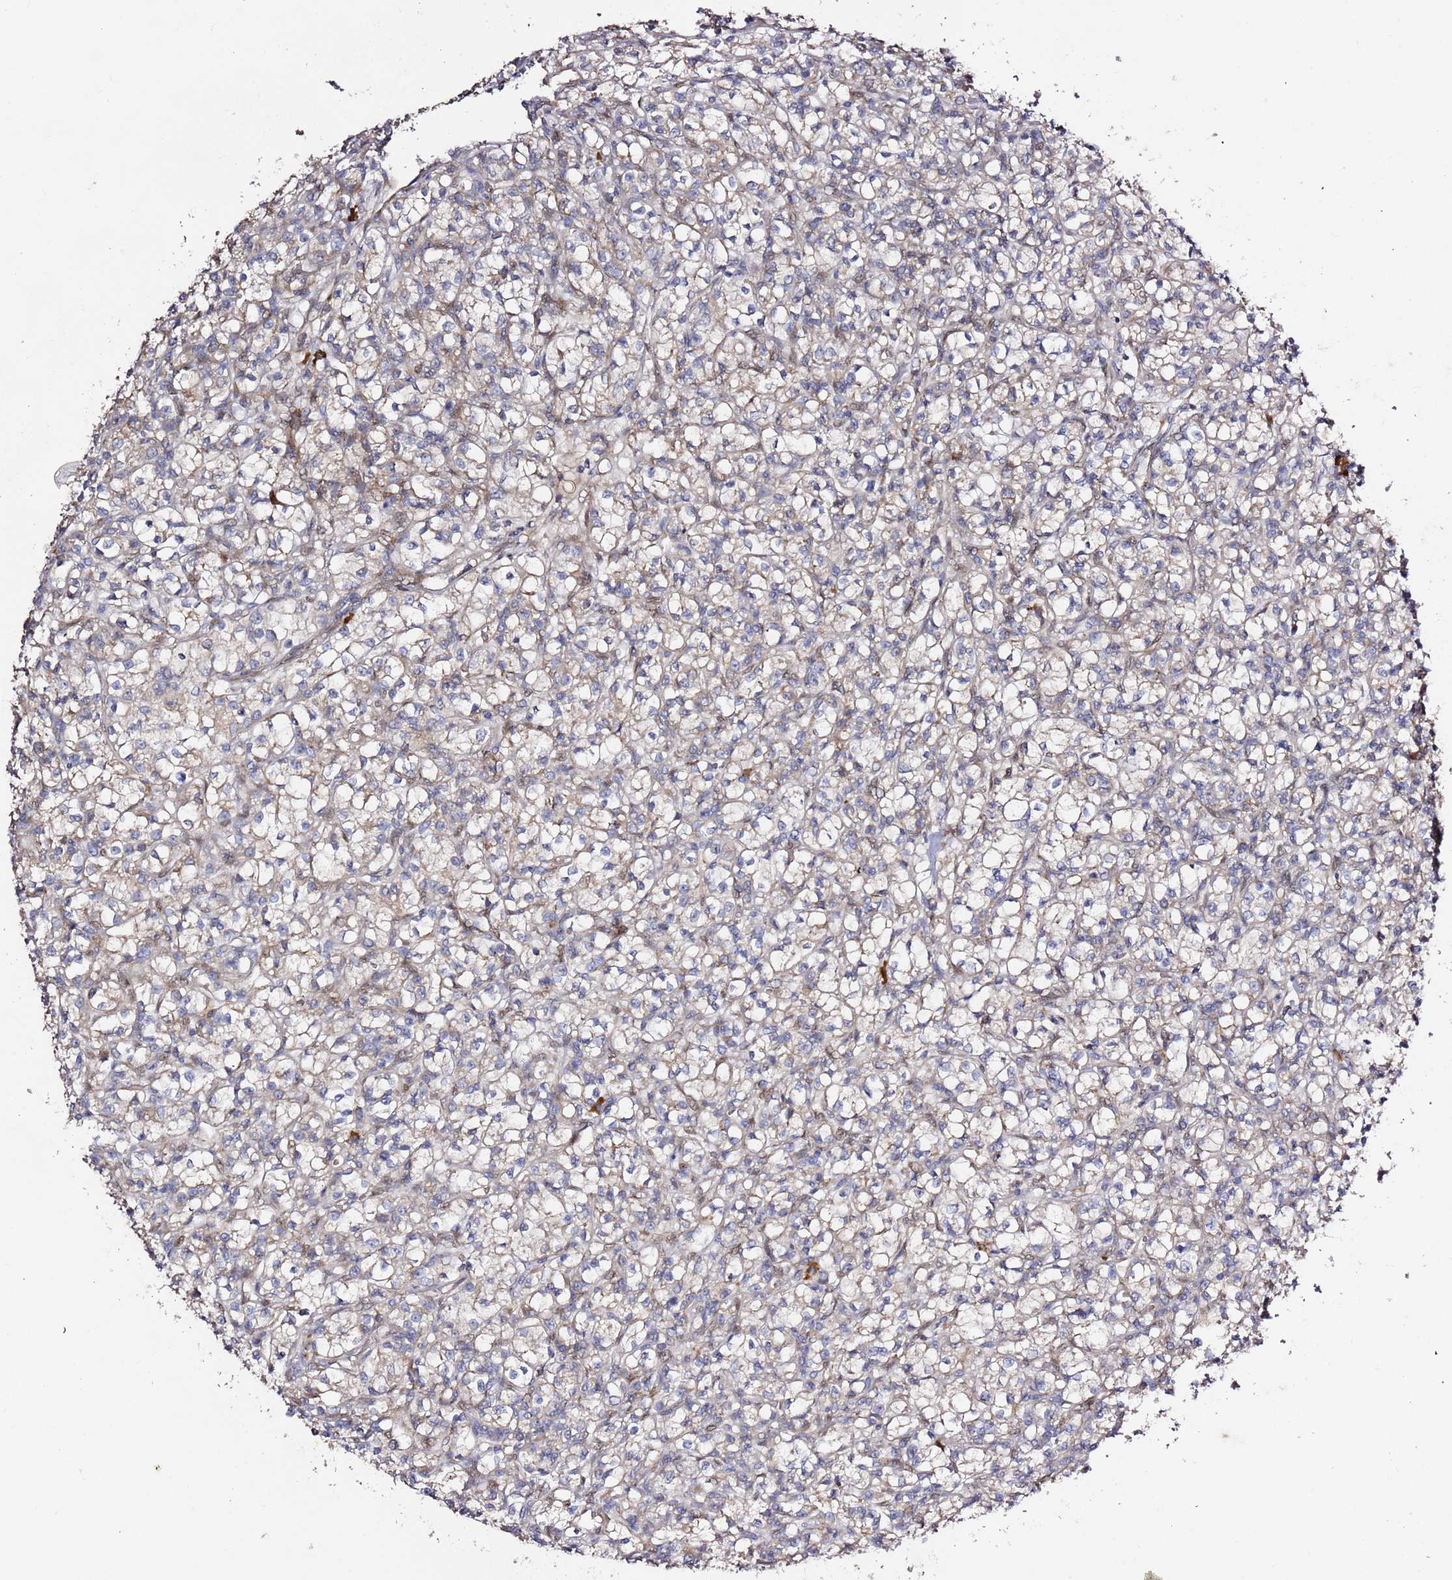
{"staining": {"intensity": "negative", "quantity": "none", "location": "none"}, "tissue": "renal cancer", "cell_type": "Tumor cells", "image_type": "cancer", "snomed": [{"axis": "morphology", "description": "Adenocarcinoma, NOS"}, {"axis": "topography", "description": "Kidney"}], "caption": "Tumor cells are negative for brown protein staining in adenocarcinoma (renal).", "gene": "HSD17B7", "patient": {"sex": "female", "age": 59}}